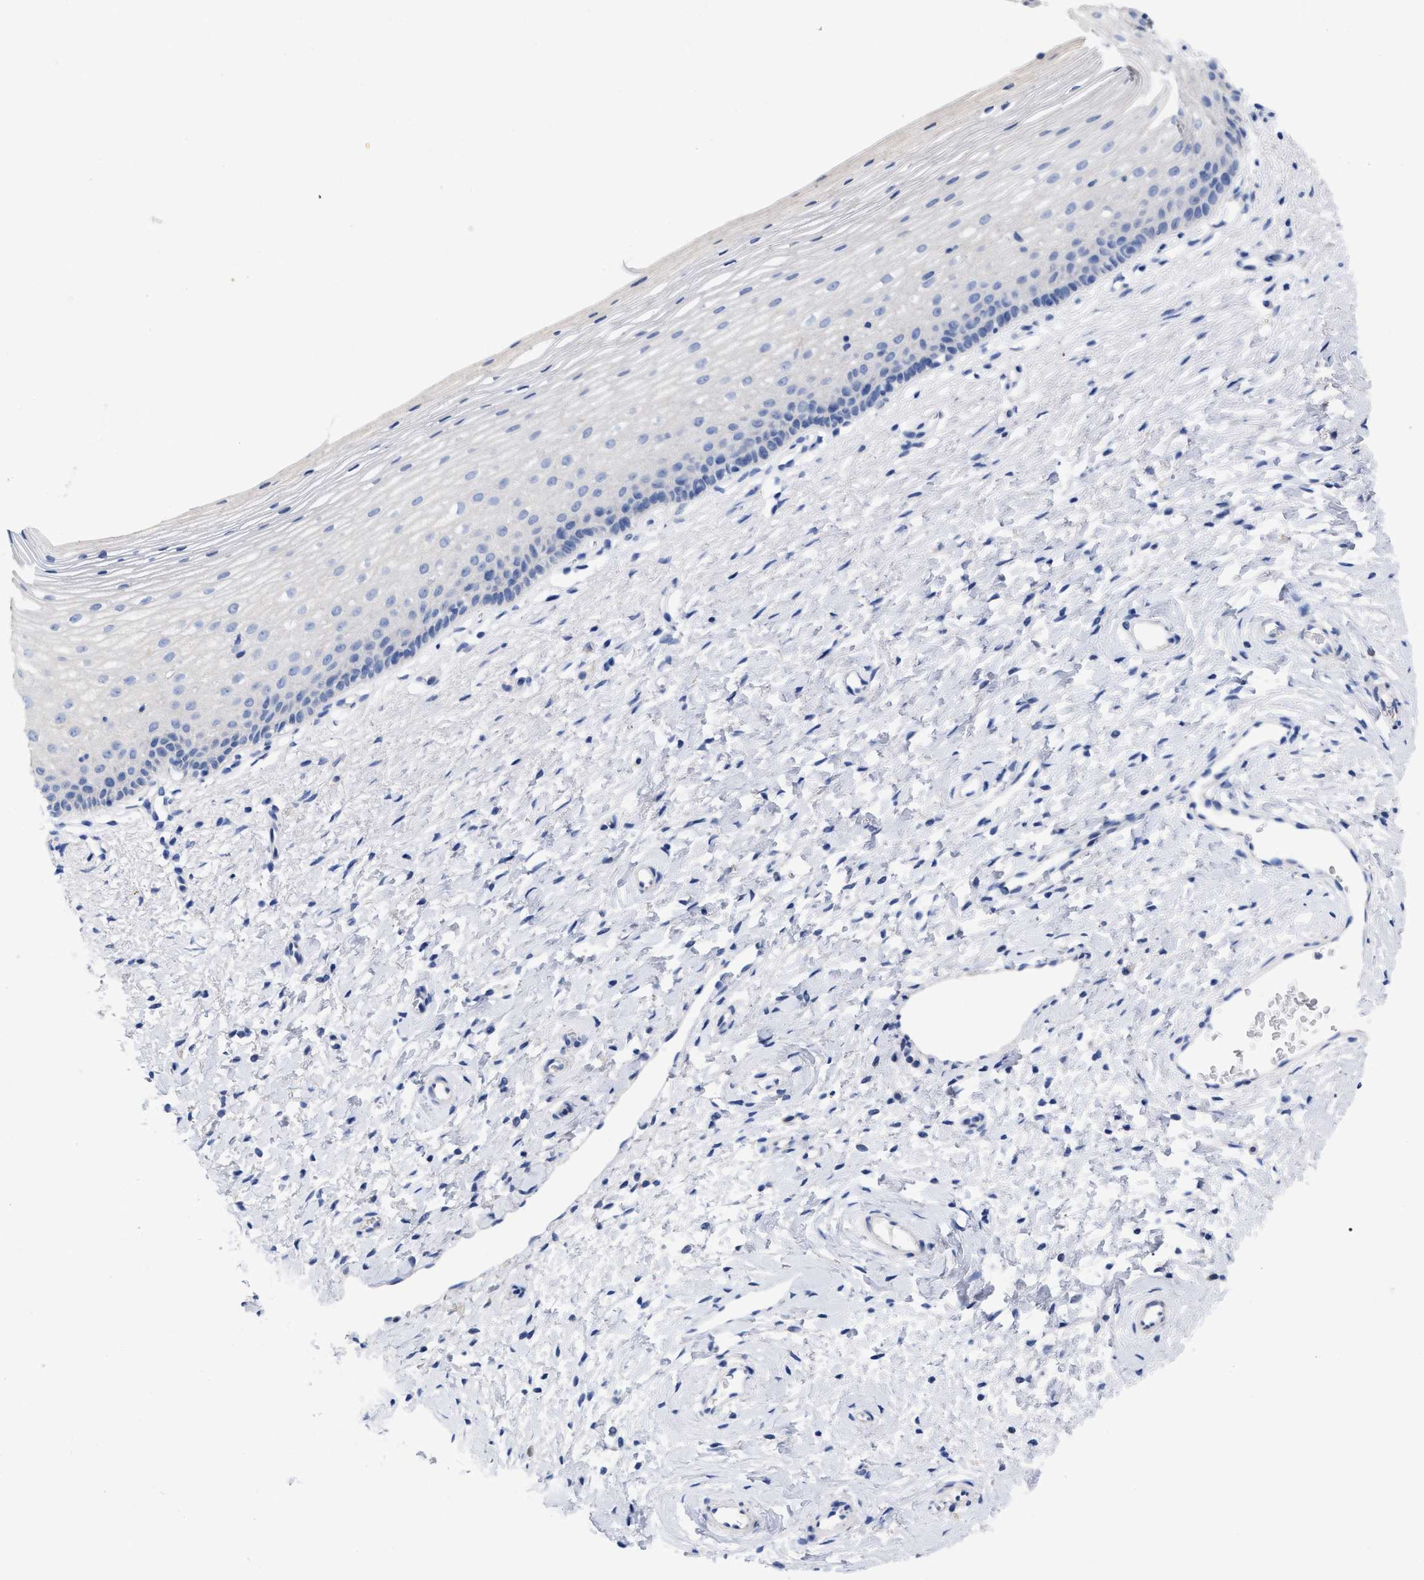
{"staining": {"intensity": "negative", "quantity": "none", "location": "none"}, "tissue": "cervix", "cell_type": "Glandular cells", "image_type": "normal", "snomed": [{"axis": "morphology", "description": "Normal tissue, NOS"}, {"axis": "topography", "description": "Cervix"}], "caption": "Human cervix stained for a protein using IHC demonstrates no staining in glandular cells.", "gene": "HAPLN1", "patient": {"sex": "female", "age": 72}}